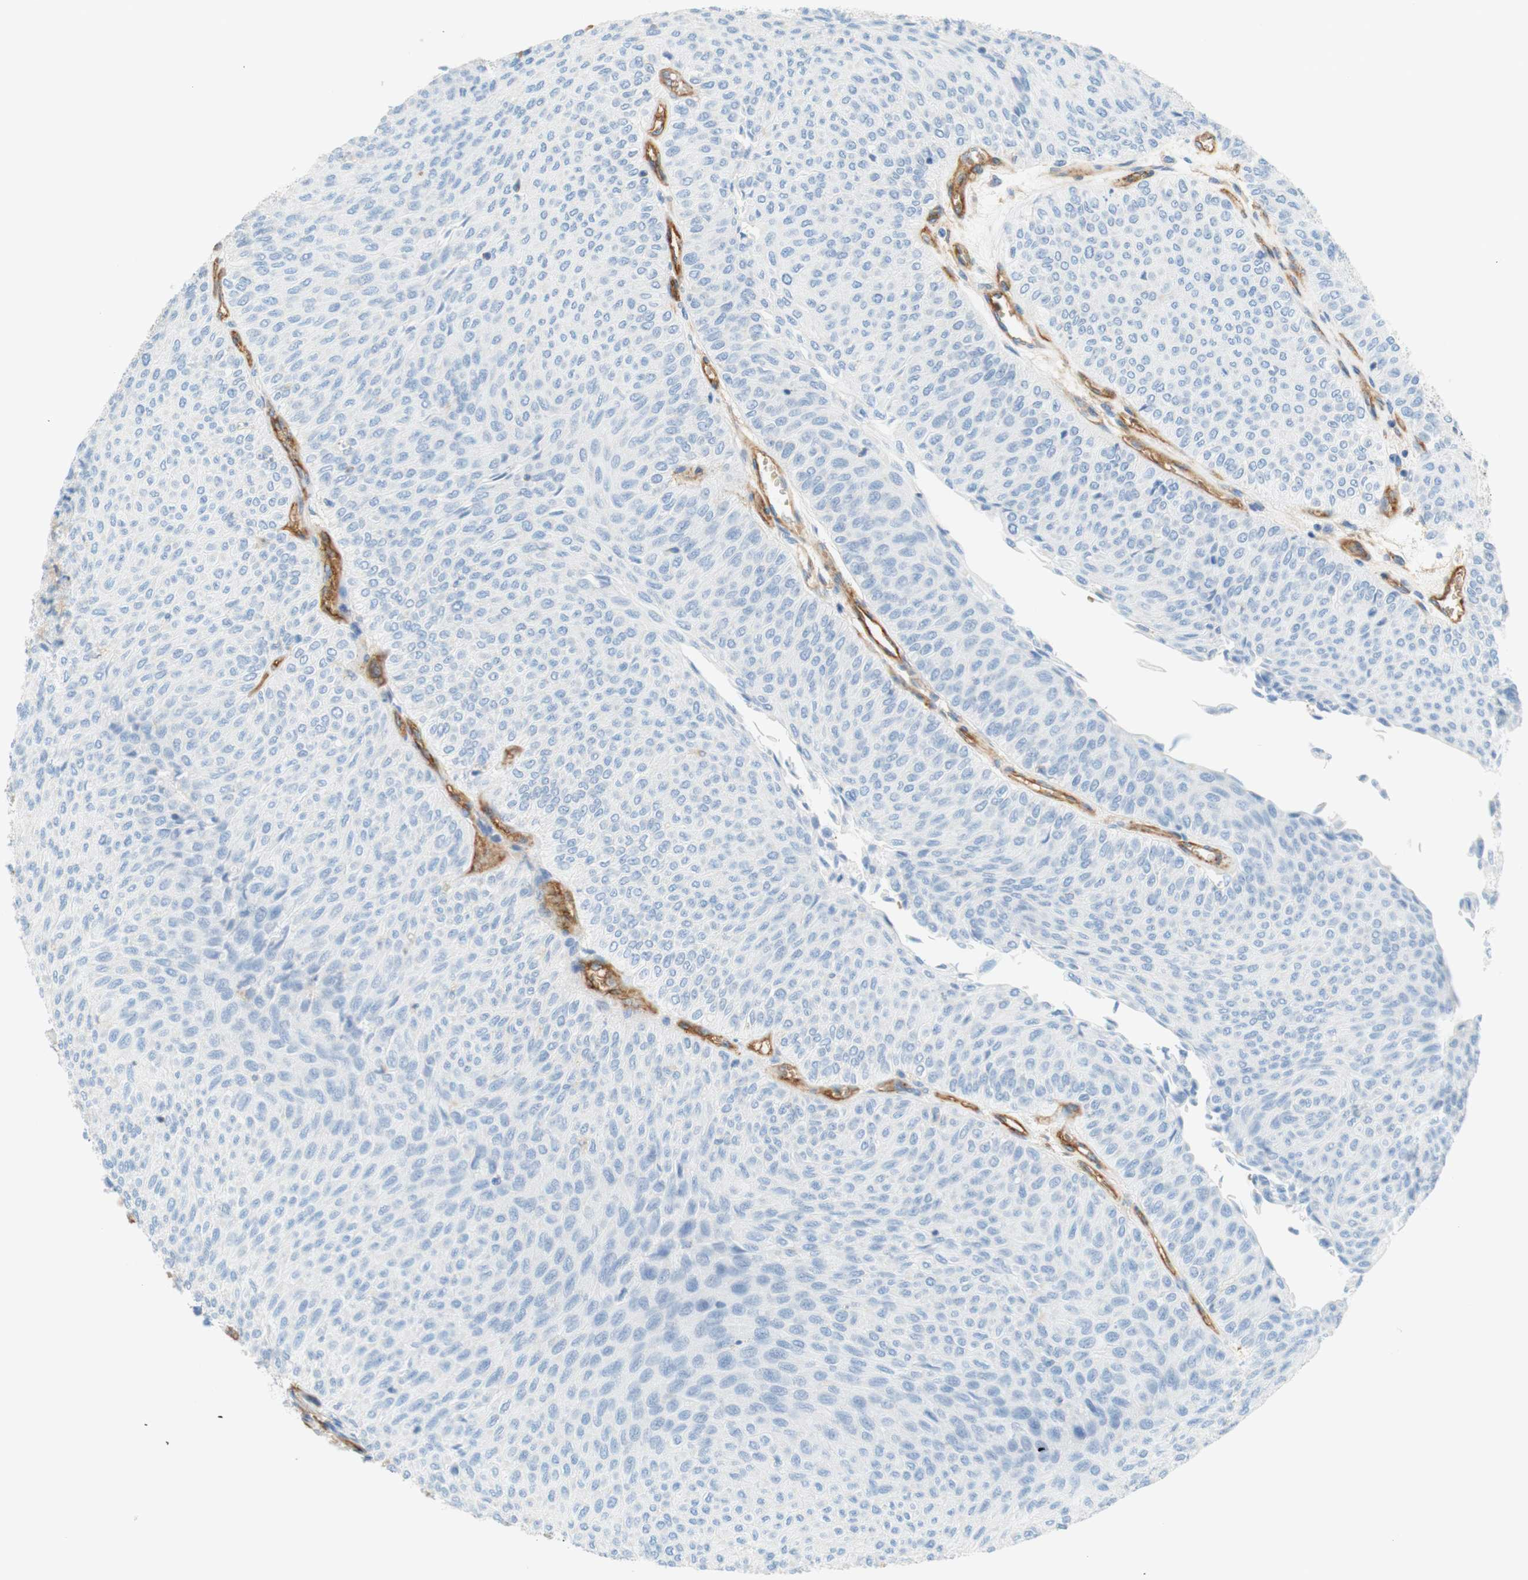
{"staining": {"intensity": "negative", "quantity": "none", "location": "none"}, "tissue": "urothelial cancer", "cell_type": "Tumor cells", "image_type": "cancer", "snomed": [{"axis": "morphology", "description": "Urothelial carcinoma, Low grade"}, {"axis": "topography", "description": "Urinary bladder"}], "caption": "This is a photomicrograph of immunohistochemistry staining of urothelial cancer, which shows no positivity in tumor cells.", "gene": "STOM", "patient": {"sex": "male", "age": 78}}